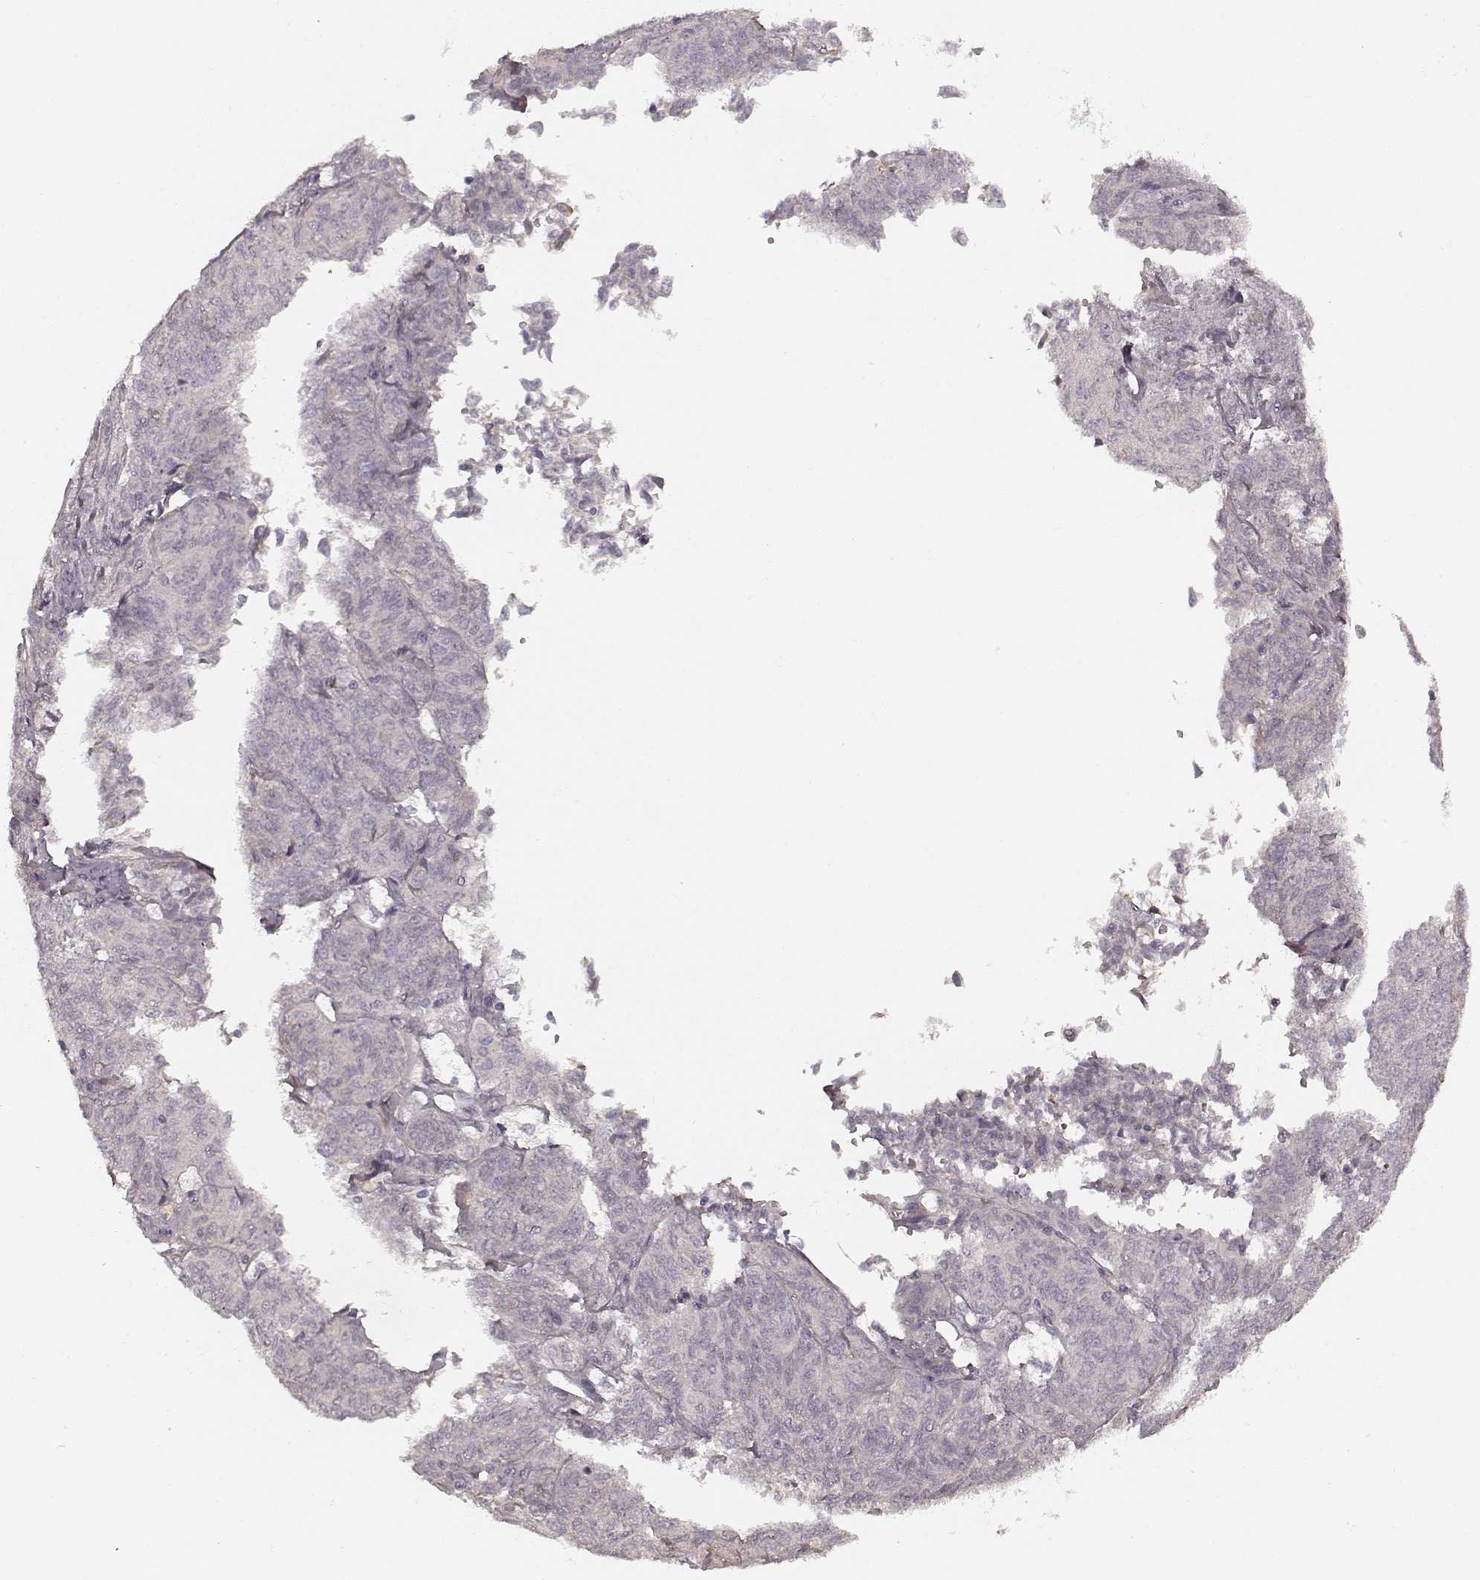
{"staining": {"intensity": "negative", "quantity": "none", "location": "none"}, "tissue": "ovarian cancer", "cell_type": "Tumor cells", "image_type": "cancer", "snomed": [{"axis": "morphology", "description": "Carcinoma, endometroid"}, {"axis": "topography", "description": "Ovary"}], "caption": "An immunohistochemistry (IHC) histopathology image of endometroid carcinoma (ovarian) is shown. There is no staining in tumor cells of endometroid carcinoma (ovarian). (Immunohistochemistry, brightfield microscopy, high magnification).", "gene": "KCNJ9", "patient": {"sex": "female", "age": 80}}